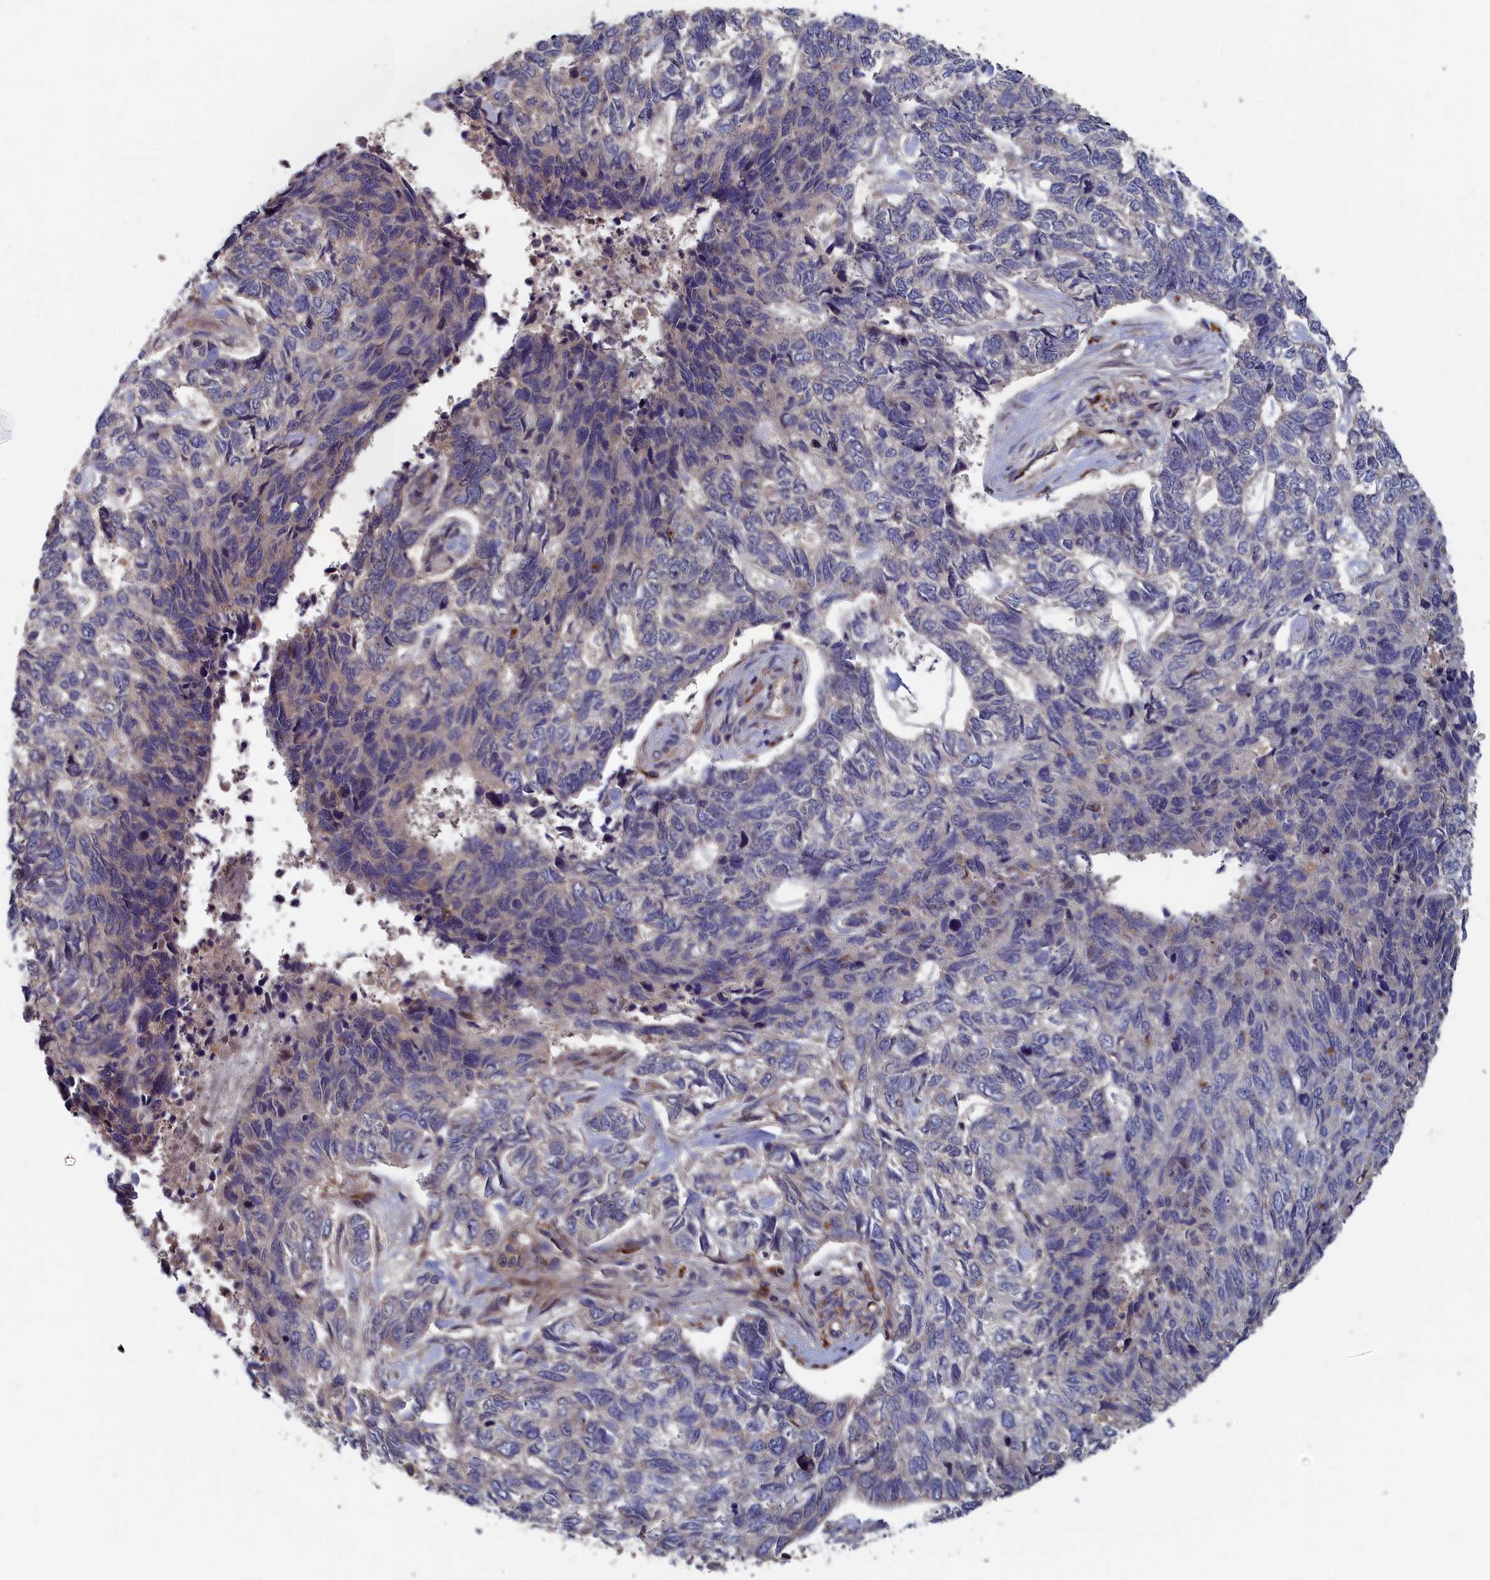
{"staining": {"intensity": "negative", "quantity": "none", "location": "none"}, "tissue": "skin cancer", "cell_type": "Tumor cells", "image_type": "cancer", "snomed": [{"axis": "morphology", "description": "Basal cell carcinoma"}, {"axis": "topography", "description": "Skin"}], "caption": "Tumor cells show no significant protein expression in skin cancer (basal cell carcinoma).", "gene": "TRAPPC2L", "patient": {"sex": "female", "age": 65}}